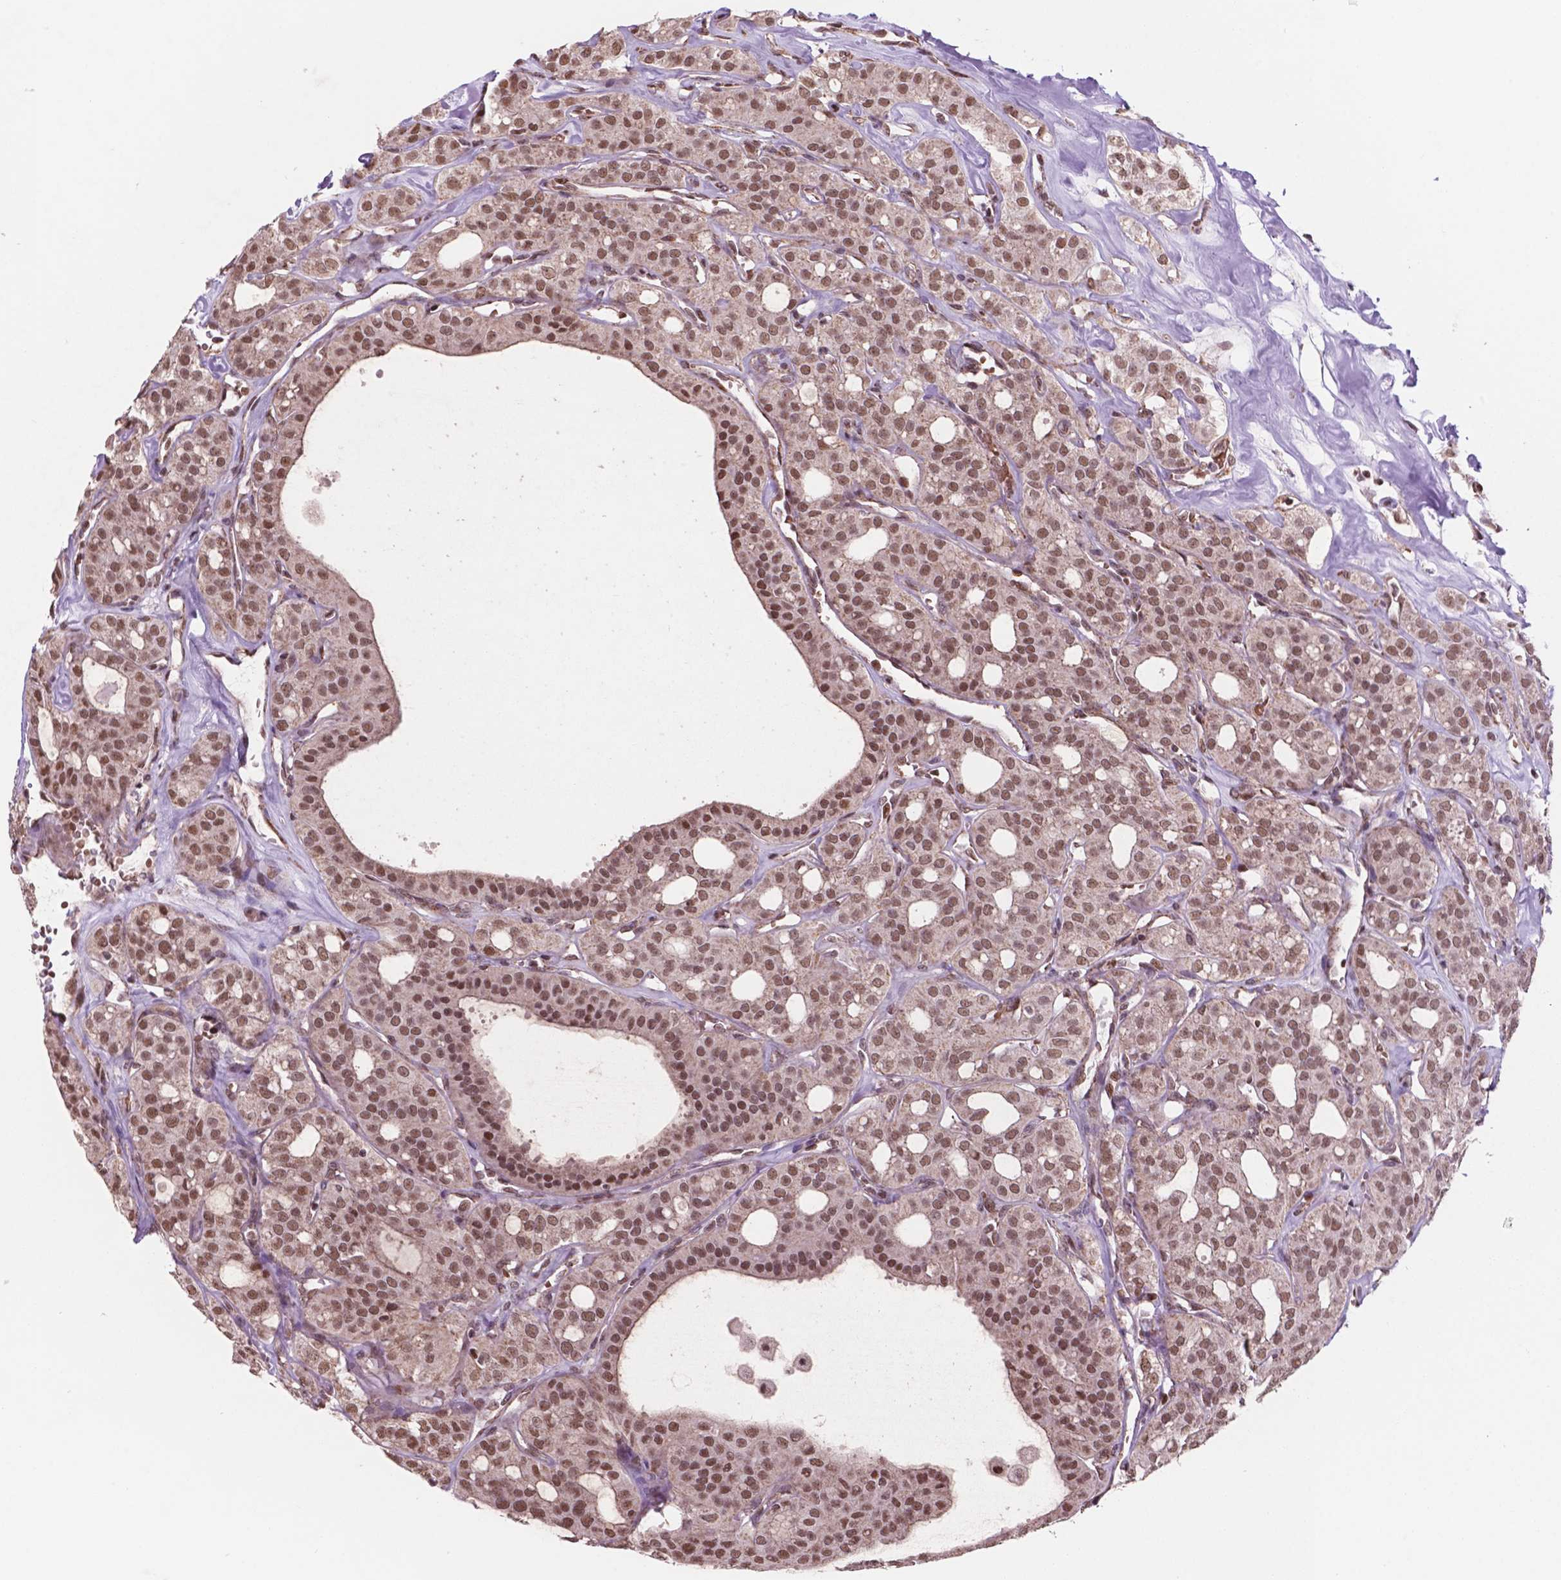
{"staining": {"intensity": "strong", "quantity": ">75%", "location": "cytoplasmic/membranous,nuclear"}, "tissue": "thyroid cancer", "cell_type": "Tumor cells", "image_type": "cancer", "snomed": [{"axis": "morphology", "description": "Follicular adenoma carcinoma, NOS"}, {"axis": "topography", "description": "Thyroid gland"}], "caption": "High-power microscopy captured an immunohistochemistry (IHC) micrograph of thyroid cancer, revealing strong cytoplasmic/membranous and nuclear expression in about >75% of tumor cells.", "gene": "NDUFA10", "patient": {"sex": "male", "age": 75}}